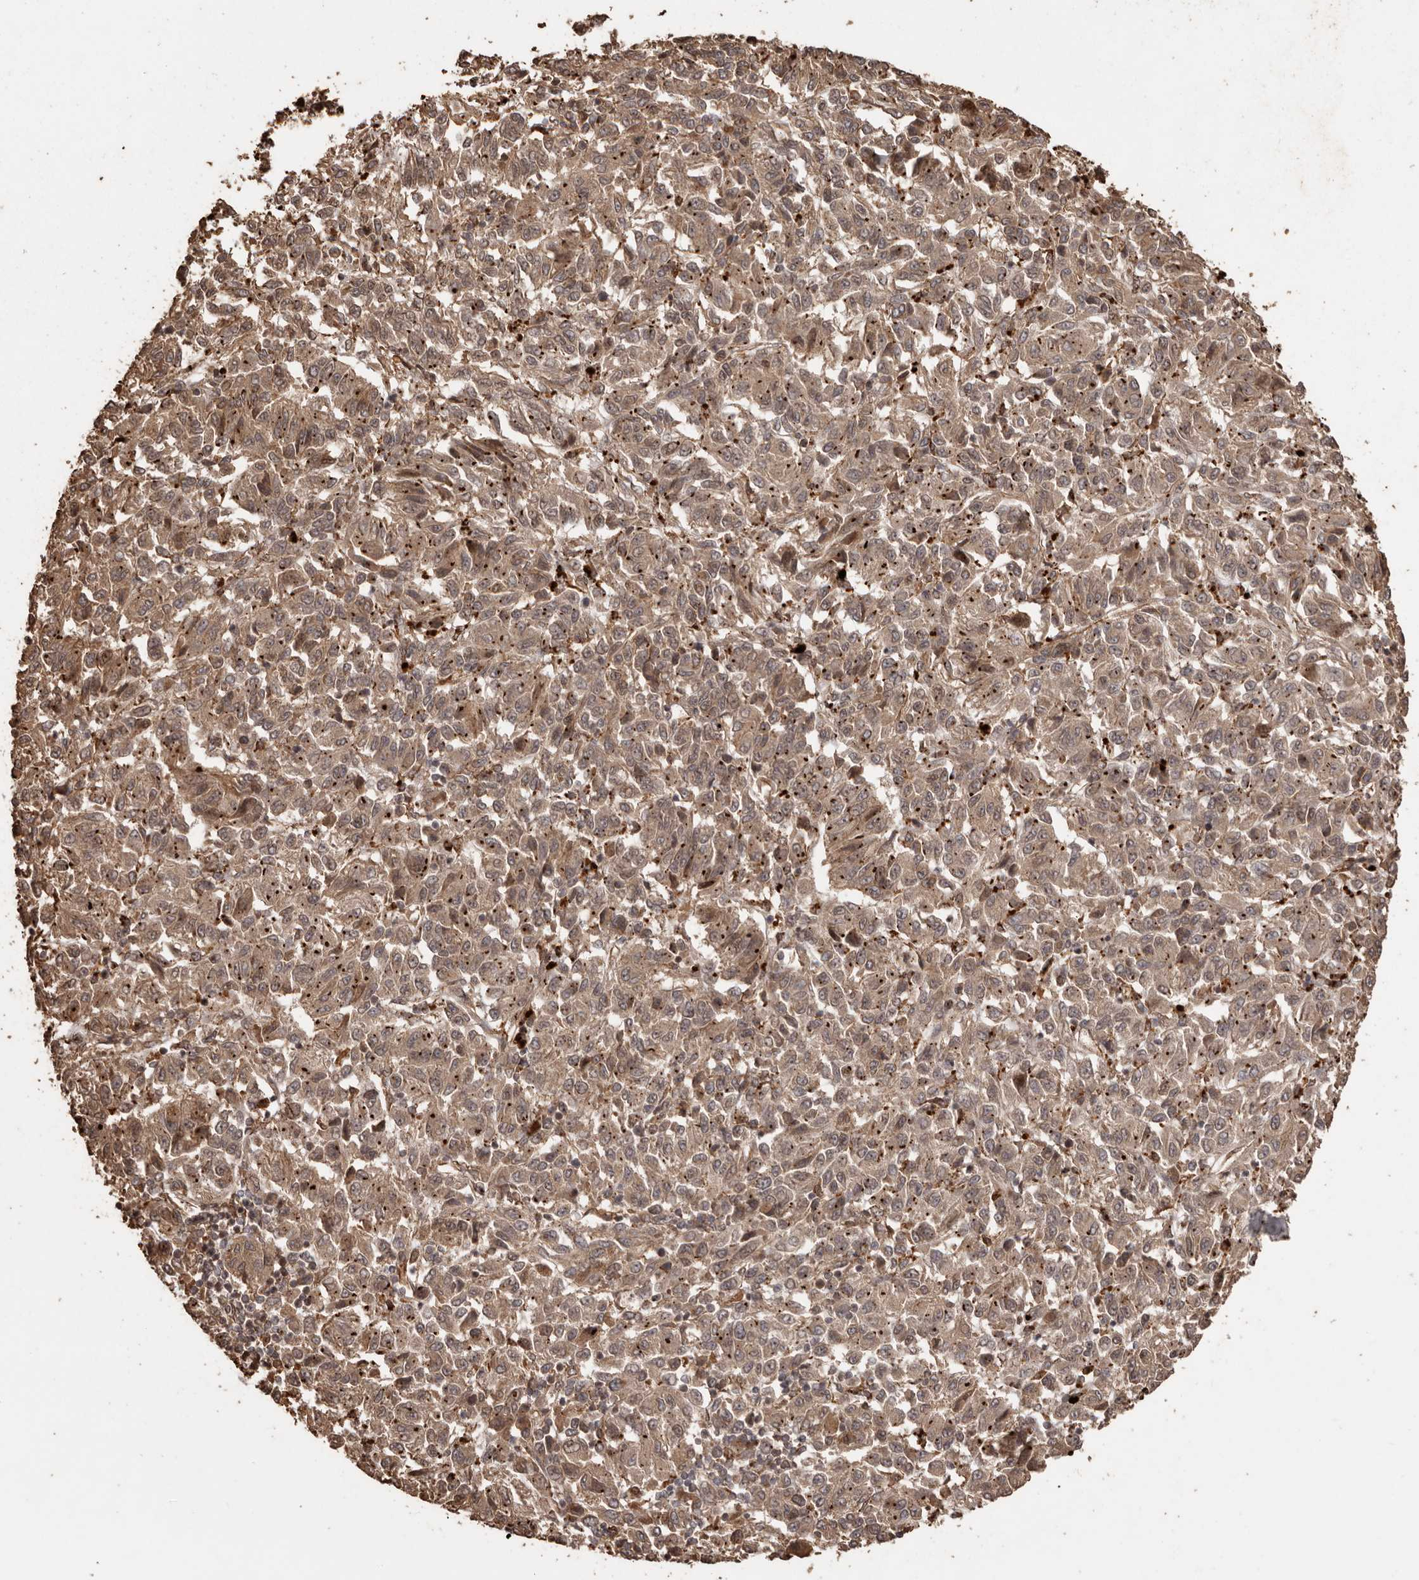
{"staining": {"intensity": "moderate", "quantity": ">75%", "location": "cytoplasmic/membranous"}, "tissue": "melanoma", "cell_type": "Tumor cells", "image_type": "cancer", "snomed": [{"axis": "morphology", "description": "Malignant melanoma, Metastatic site"}, {"axis": "topography", "description": "Lung"}], "caption": "Moderate cytoplasmic/membranous protein expression is present in approximately >75% of tumor cells in malignant melanoma (metastatic site). (DAB (3,3'-diaminobenzidine) = brown stain, brightfield microscopy at high magnification).", "gene": "NUP43", "patient": {"sex": "male", "age": 64}}